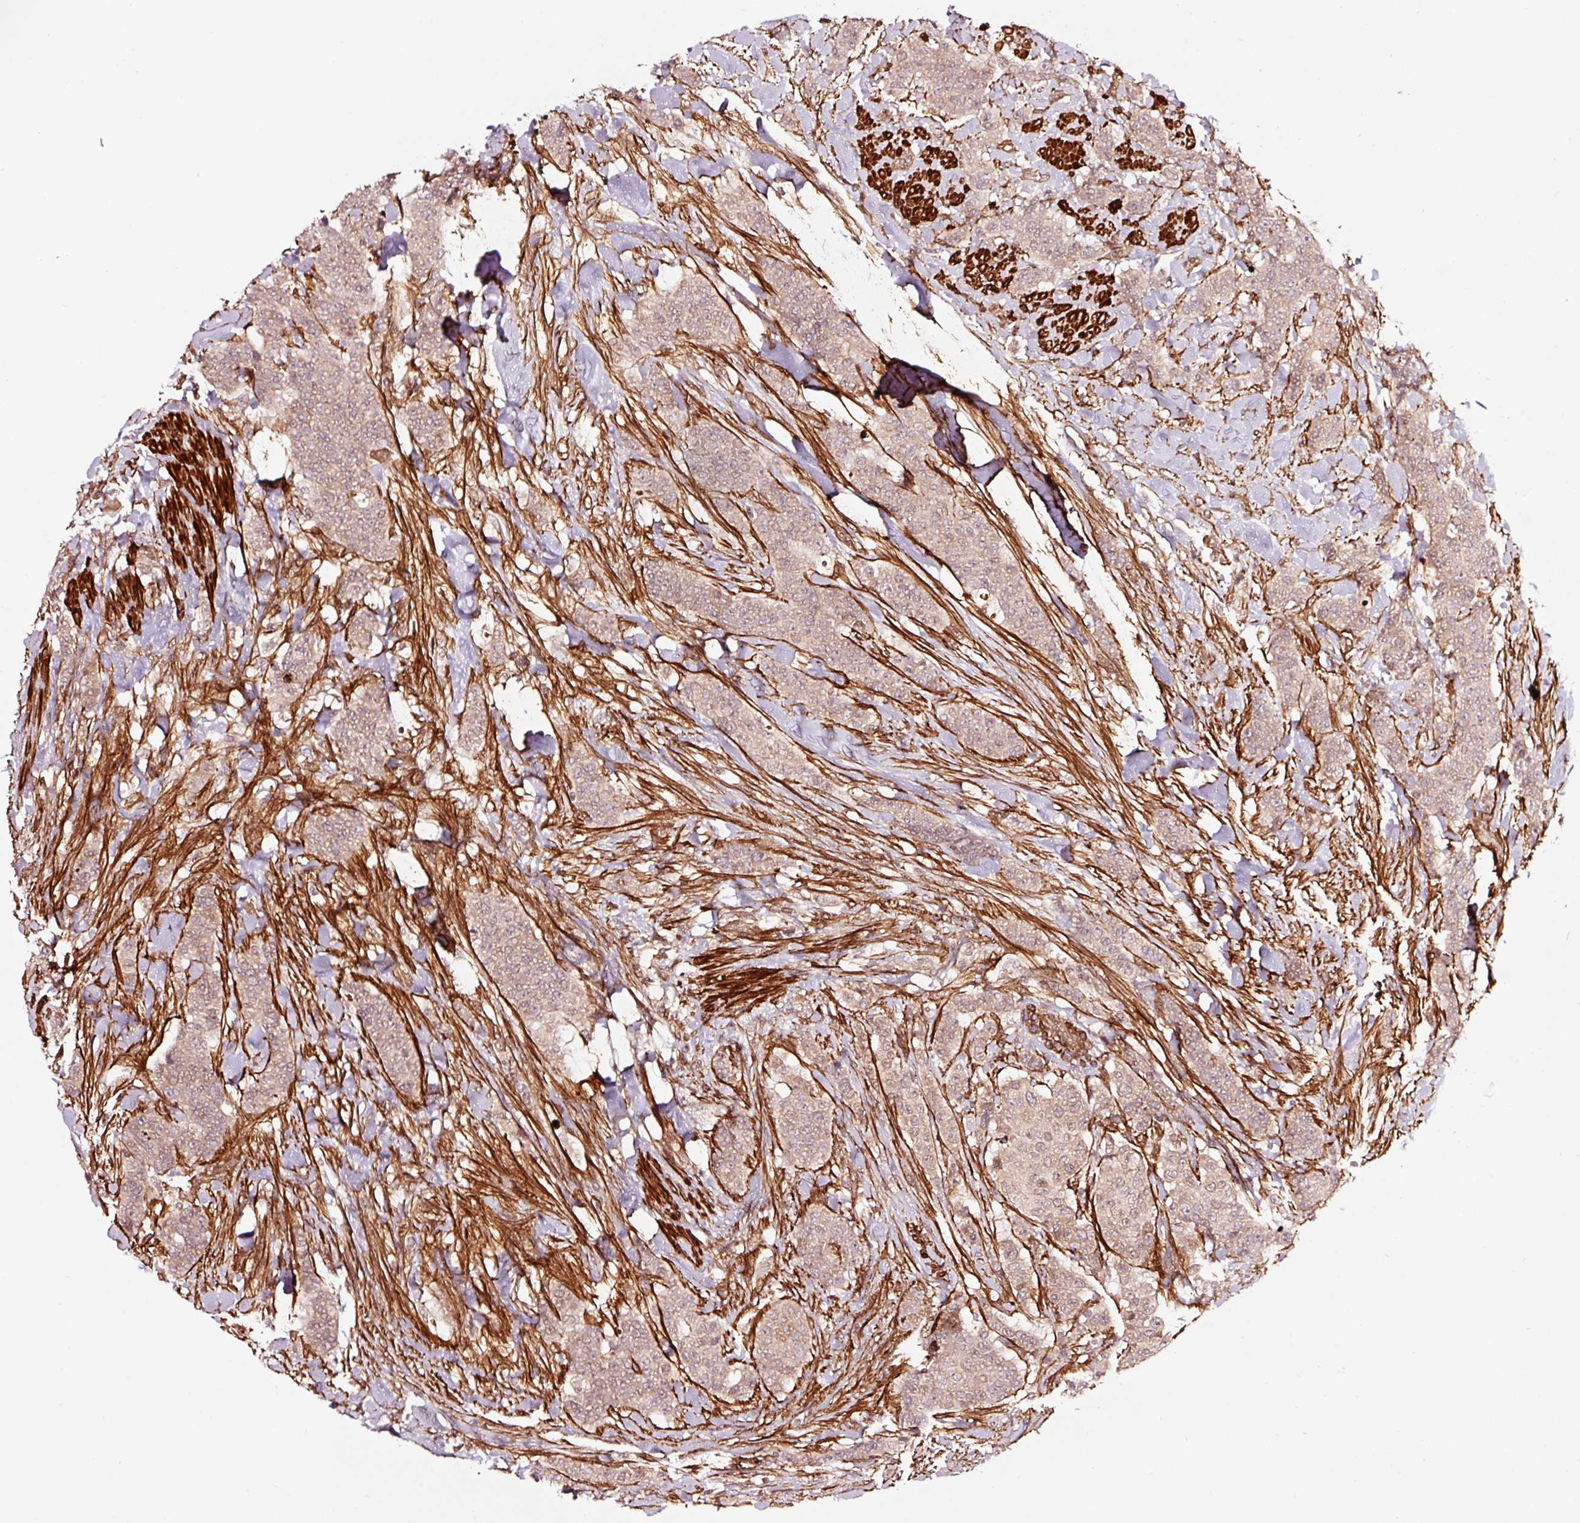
{"staining": {"intensity": "weak", "quantity": ">75%", "location": "cytoplasmic/membranous"}, "tissue": "breast cancer", "cell_type": "Tumor cells", "image_type": "cancer", "snomed": [{"axis": "morphology", "description": "Duct carcinoma"}, {"axis": "topography", "description": "Breast"}], "caption": "An image of breast cancer (infiltrating ductal carcinoma) stained for a protein reveals weak cytoplasmic/membranous brown staining in tumor cells. (DAB (3,3'-diaminobenzidine) IHC with brightfield microscopy, high magnification).", "gene": "TPM1", "patient": {"sex": "female", "age": 40}}